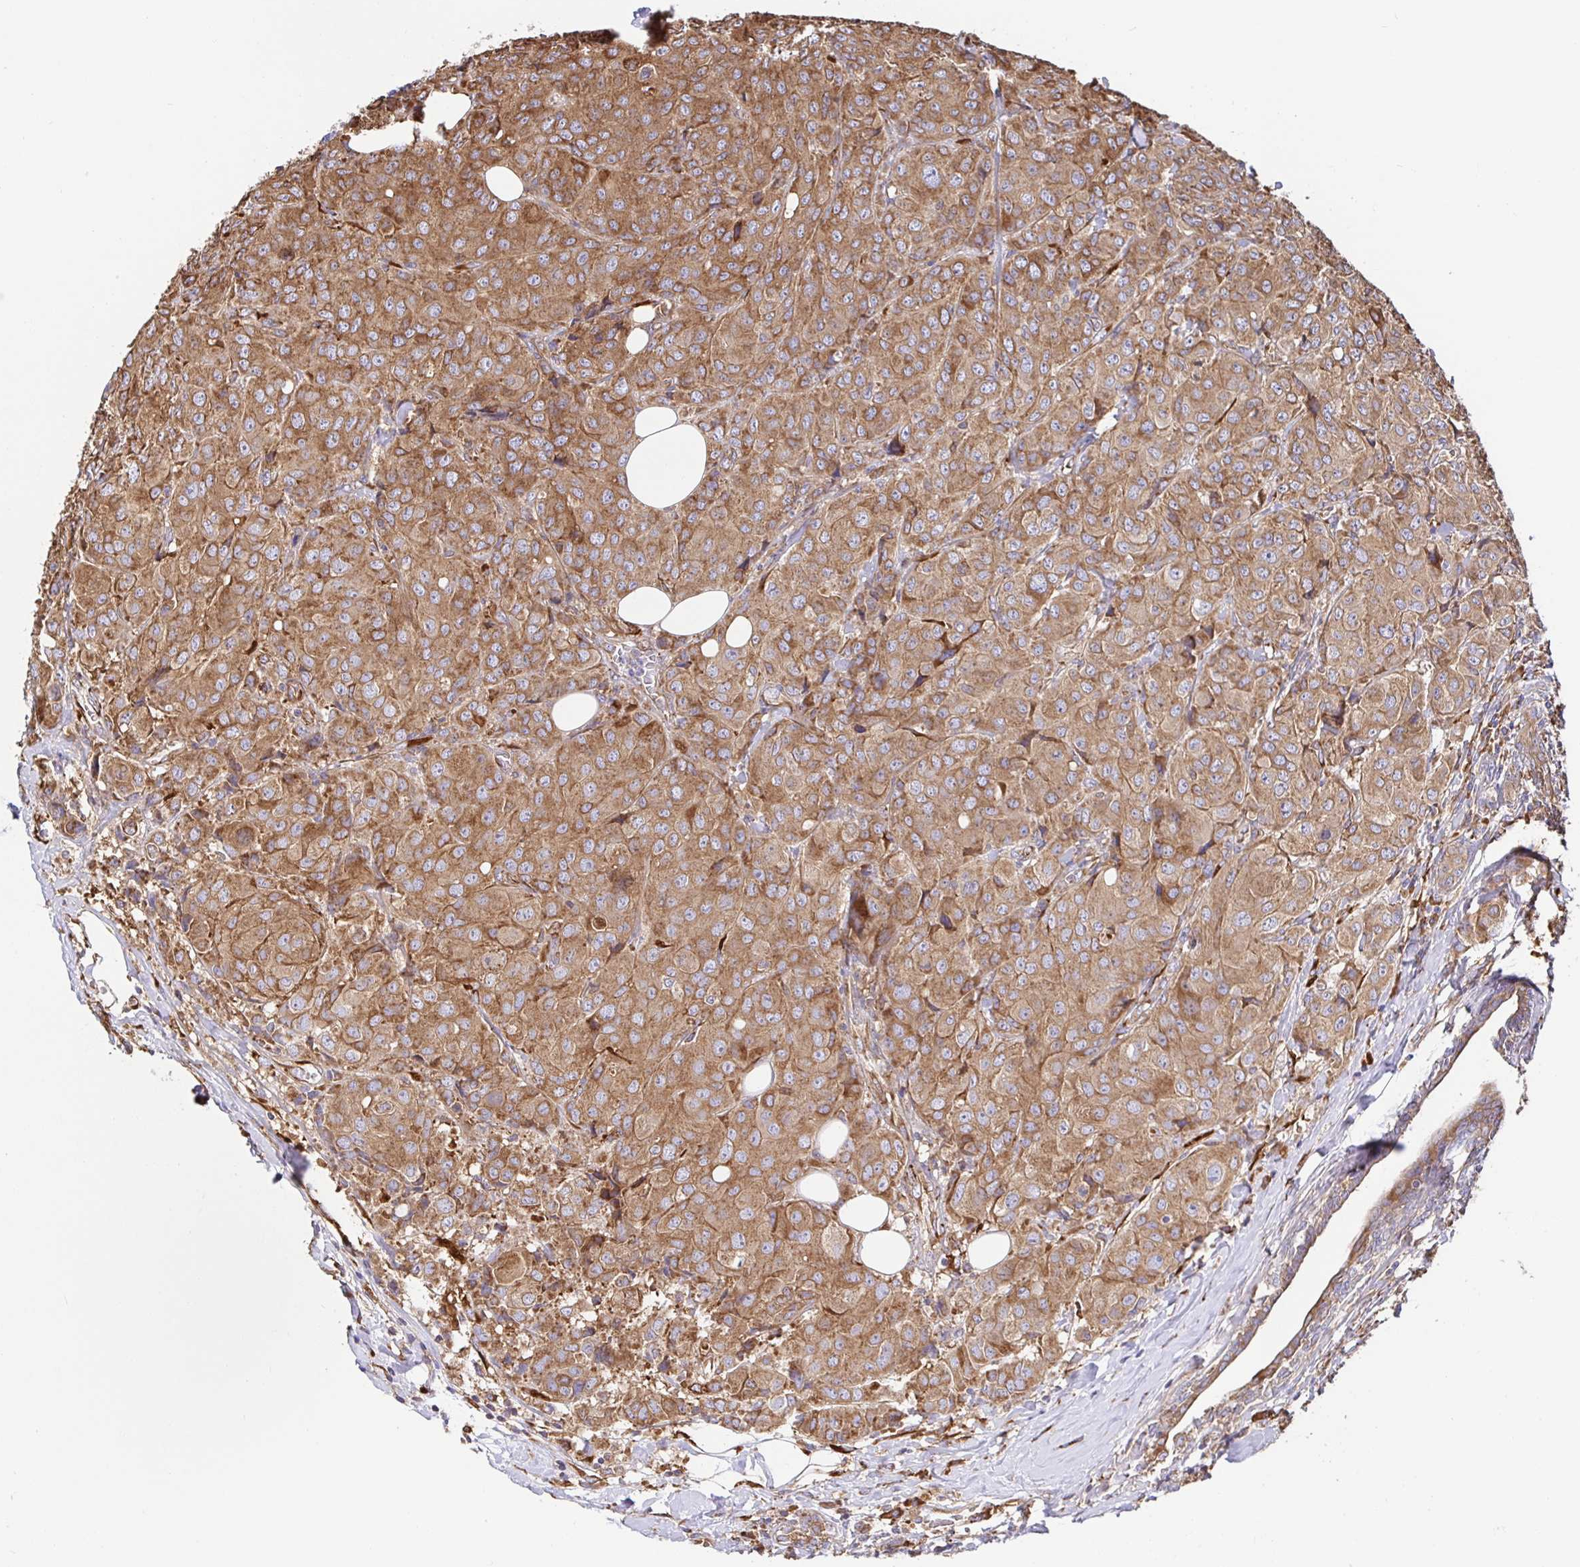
{"staining": {"intensity": "moderate", "quantity": ">75%", "location": "cytoplasmic/membranous"}, "tissue": "breast cancer", "cell_type": "Tumor cells", "image_type": "cancer", "snomed": [{"axis": "morphology", "description": "Duct carcinoma"}, {"axis": "topography", "description": "Breast"}], "caption": "Immunohistochemical staining of human breast cancer (infiltrating ductal carcinoma) demonstrates moderate cytoplasmic/membranous protein expression in about >75% of tumor cells. (DAB (3,3'-diaminobenzidine) IHC, brown staining for protein, blue staining for nuclei).", "gene": "MAOA", "patient": {"sex": "female", "age": 43}}